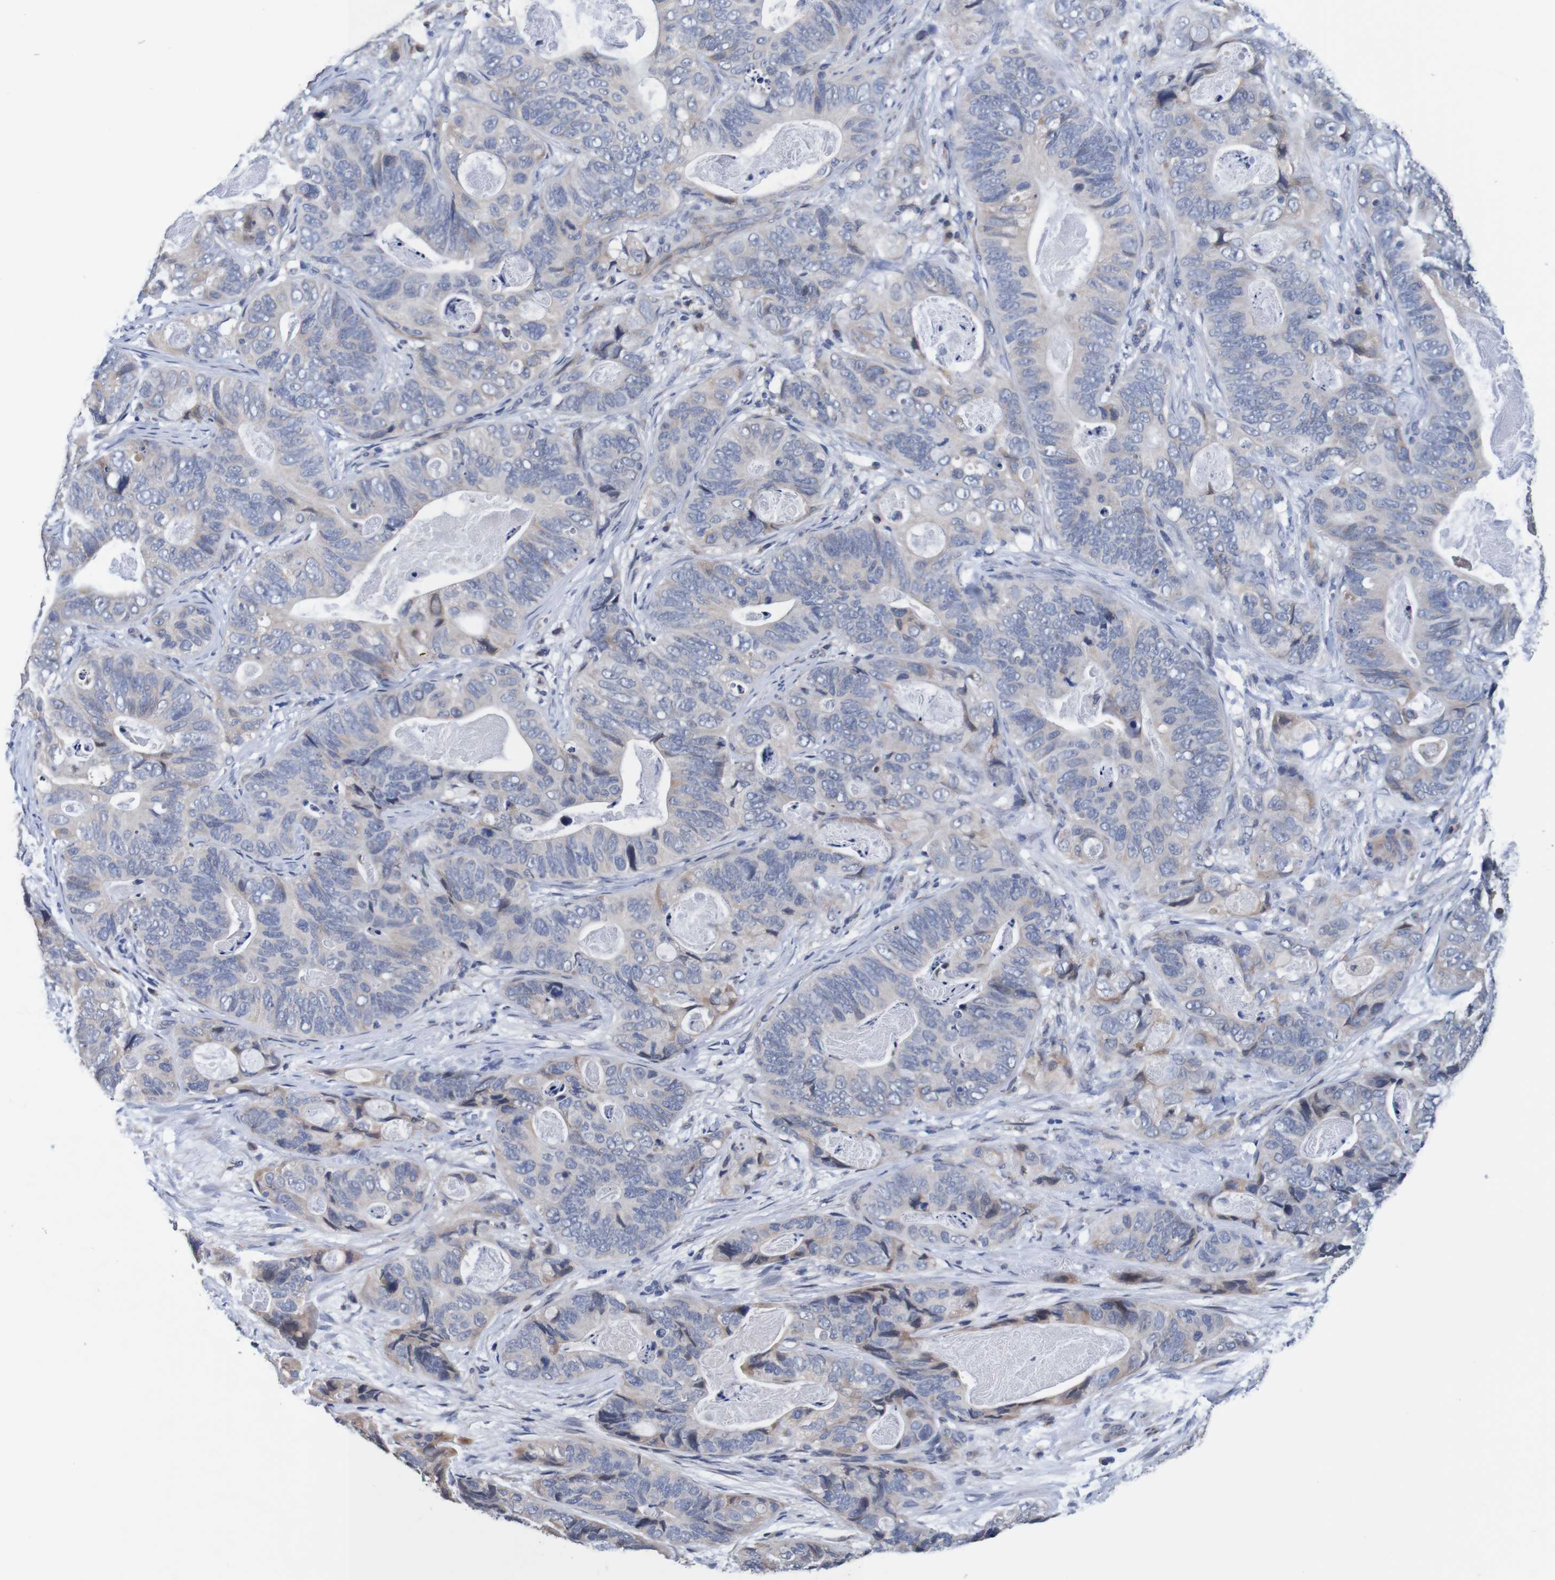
{"staining": {"intensity": "weak", "quantity": "<25%", "location": "cytoplasmic/membranous"}, "tissue": "stomach cancer", "cell_type": "Tumor cells", "image_type": "cancer", "snomed": [{"axis": "morphology", "description": "Adenocarcinoma, NOS"}, {"axis": "topography", "description": "Stomach"}], "caption": "This image is of stomach cancer stained with immunohistochemistry to label a protein in brown with the nuclei are counter-stained blue. There is no positivity in tumor cells.", "gene": "FIBP", "patient": {"sex": "female", "age": 89}}